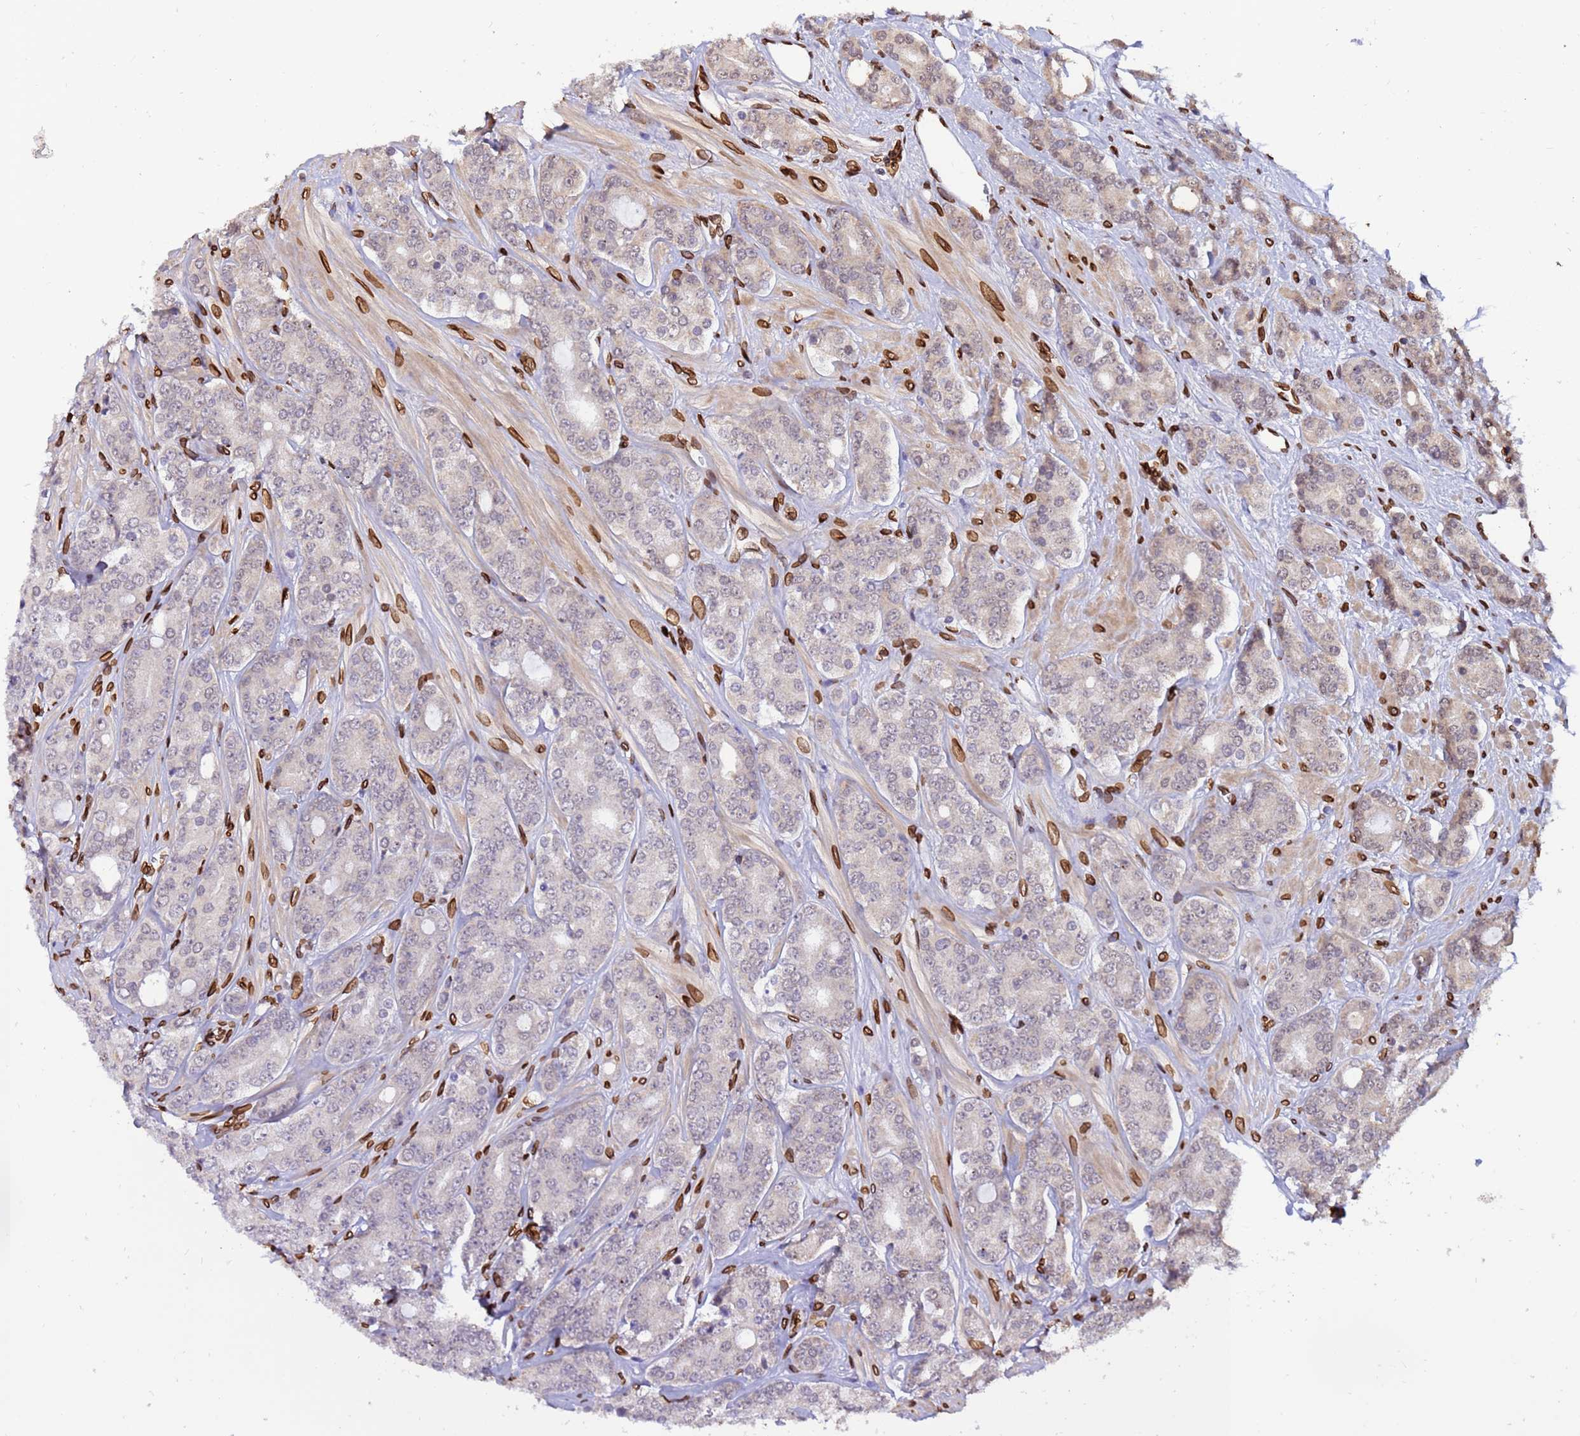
{"staining": {"intensity": "negative", "quantity": "none", "location": "none"}, "tissue": "prostate cancer", "cell_type": "Tumor cells", "image_type": "cancer", "snomed": [{"axis": "morphology", "description": "Adenocarcinoma, High grade"}, {"axis": "topography", "description": "Prostate"}], "caption": "An image of human prostate cancer (adenocarcinoma (high-grade)) is negative for staining in tumor cells.", "gene": "GPR135", "patient": {"sex": "male", "age": 62}}